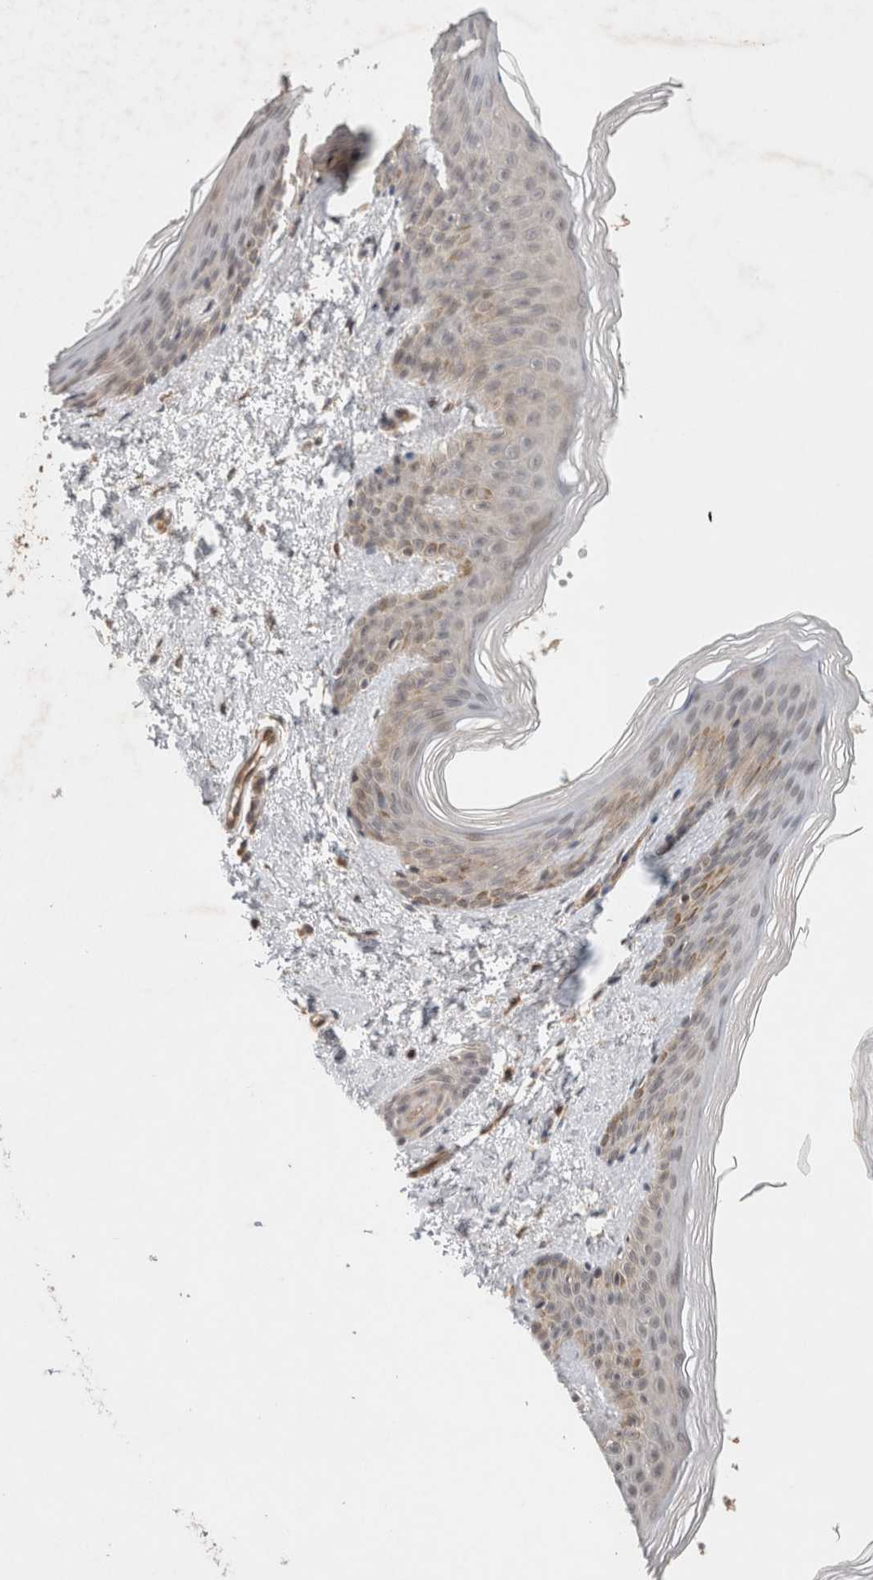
{"staining": {"intensity": "moderate", "quantity": "<25%", "location": "cytoplasmic/membranous"}, "tissue": "skin", "cell_type": "Fibroblasts", "image_type": "normal", "snomed": [{"axis": "morphology", "description": "Normal tissue, NOS"}, {"axis": "morphology", "description": "Neoplasm, benign, NOS"}, {"axis": "topography", "description": "Skin"}, {"axis": "topography", "description": "Soft tissue"}], "caption": "An image of skin stained for a protein displays moderate cytoplasmic/membranous brown staining in fibroblasts. Nuclei are stained in blue.", "gene": "CAAP1", "patient": {"sex": "male", "age": 26}}